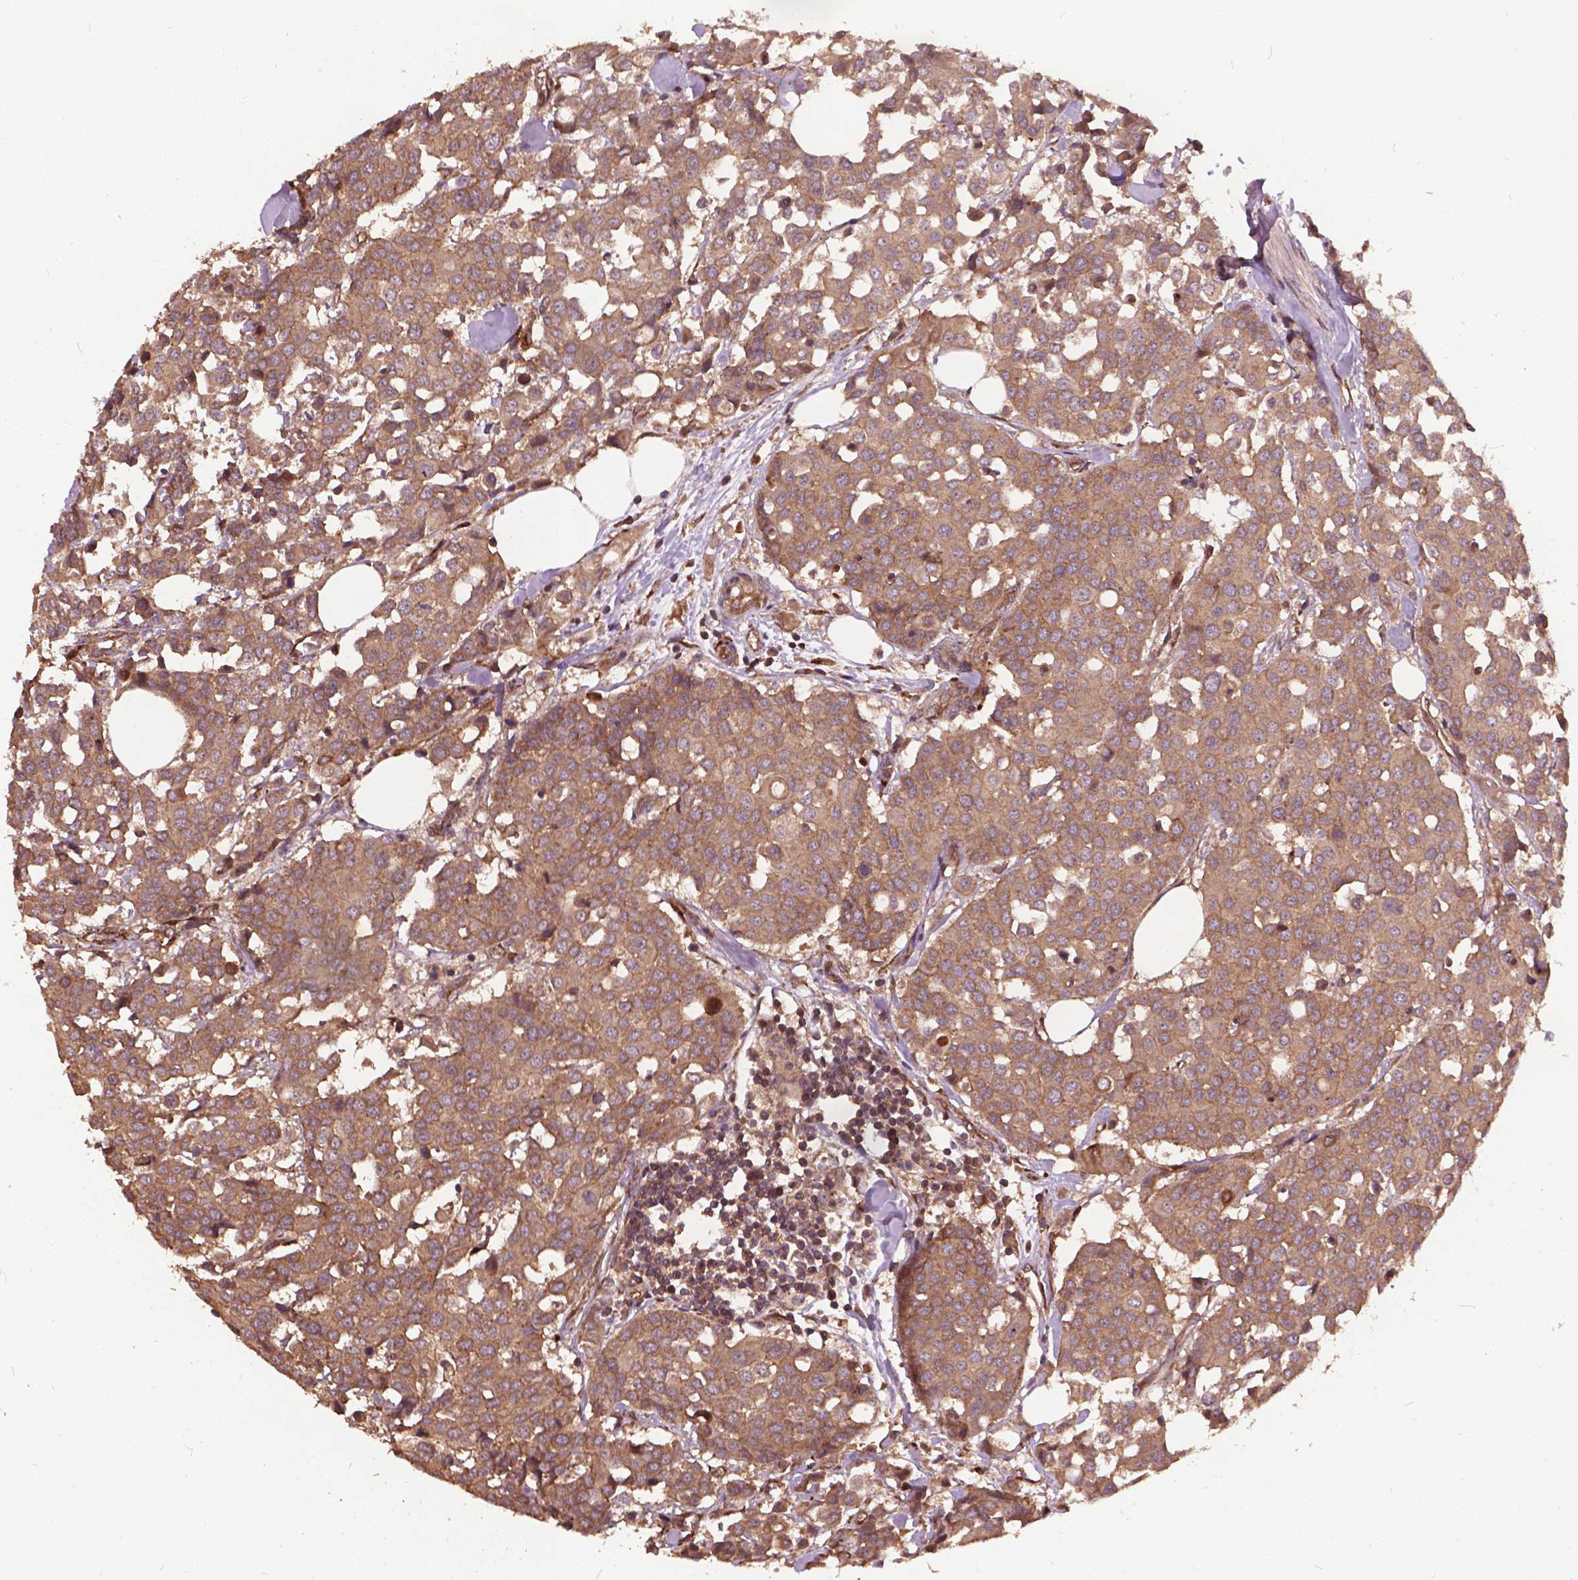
{"staining": {"intensity": "moderate", "quantity": ">75%", "location": "cytoplasmic/membranous"}, "tissue": "carcinoid", "cell_type": "Tumor cells", "image_type": "cancer", "snomed": [{"axis": "morphology", "description": "Carcinoid, malignant, NOS"}, {"axis": "topography", "description": "Colon"}], "caption": "Protein expression analysis of human malignant carcinoid reveals moderate cytoplasmic/membranous positivity in about >75% of tumor cells.", "gene": "UBXN2A", "patient": {"sex": "male", "age": 81}}